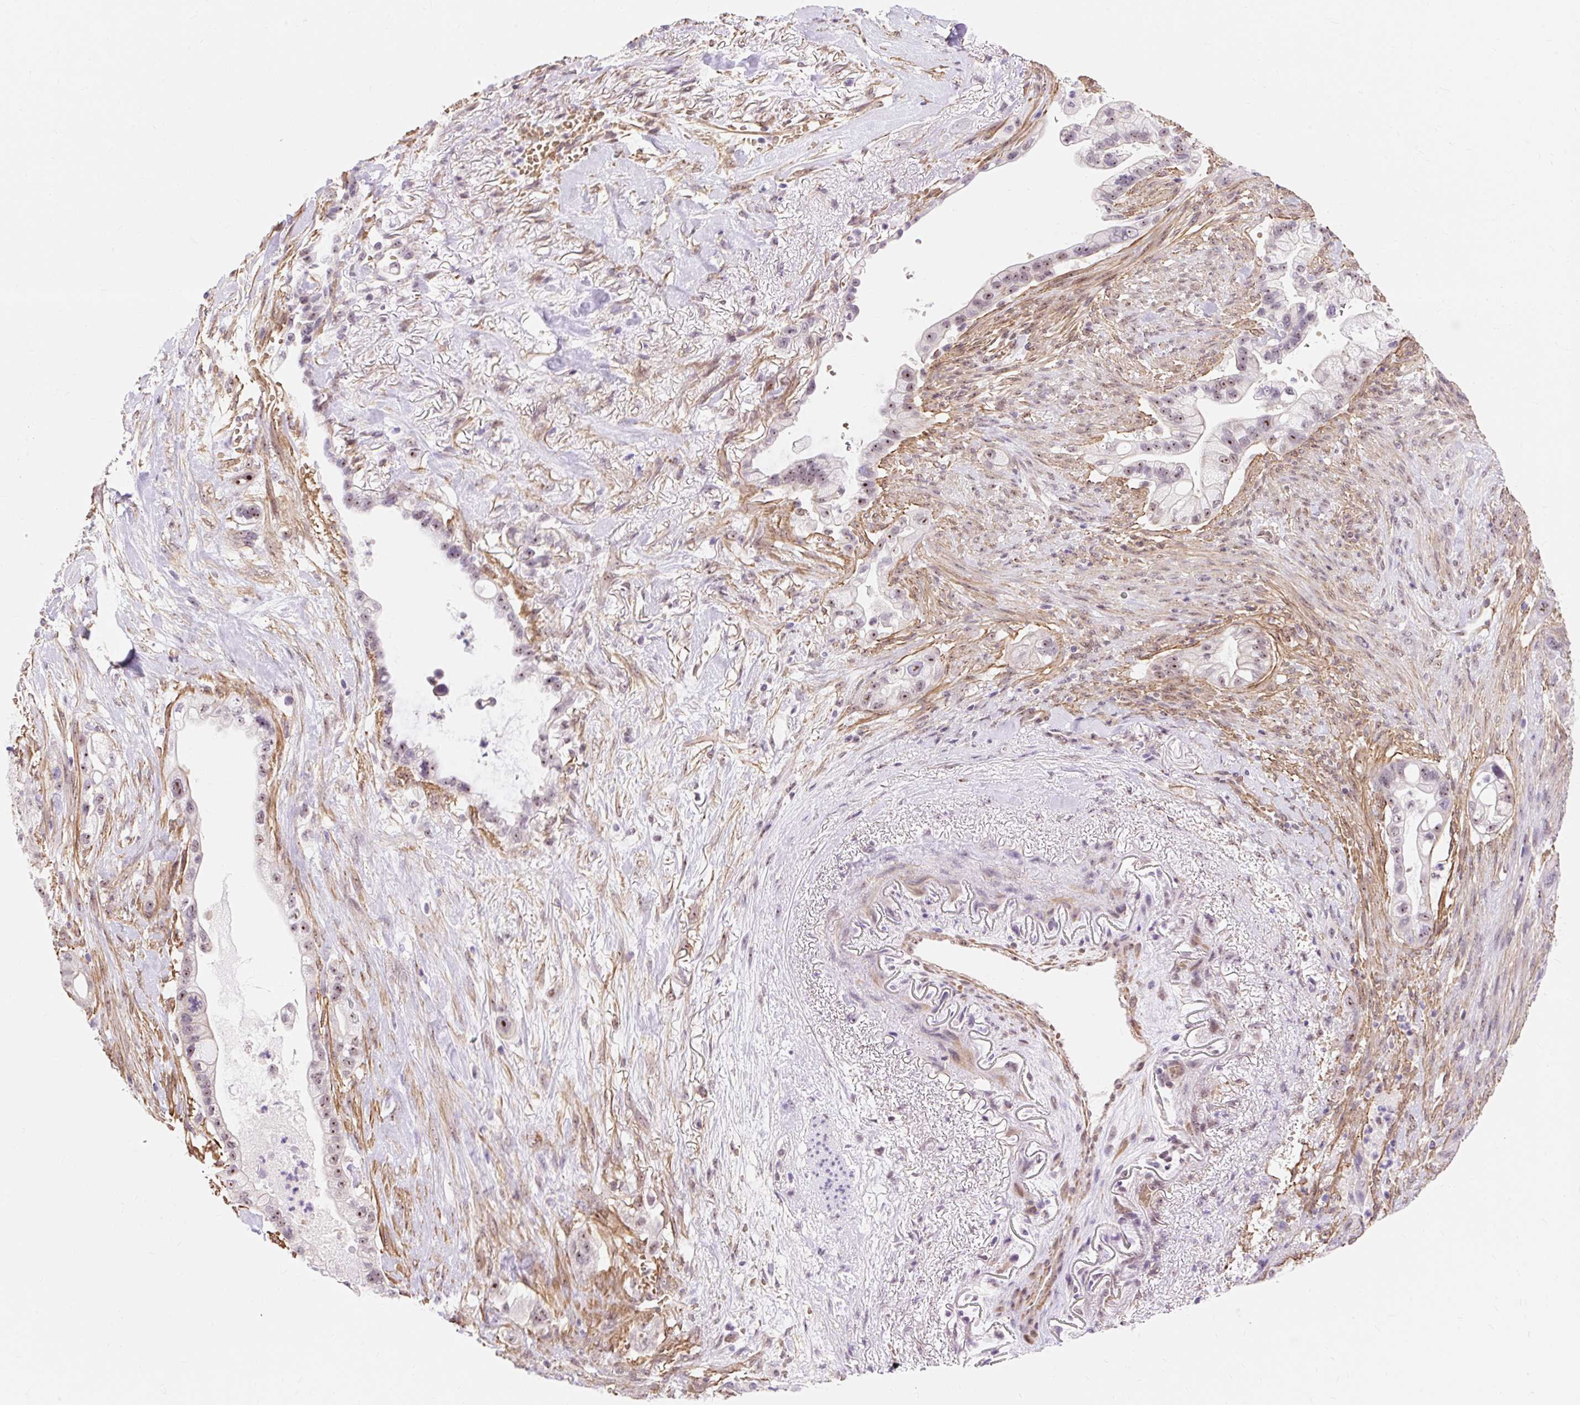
{"staining": {"intensity": "moderate", "quantity": ">75%", "location": "nuclear"}, "tissue": "pancreatic cancer", "cell_type": "Tumor cells", "image_type": "cancer", "snomed": [{"axis": "morphology", "description": "Adenocarcinoma, NOS"}, {"axis": "topography", "description": "Pancreas"}], "caption": "Immunohistochemical staining of pancreatic cancer reveals medium levels of moderate nuclear positivity in about >75% of tumor cells.", "gene": "OBP2A", "patient": {"sex": "male", "age": 44}}